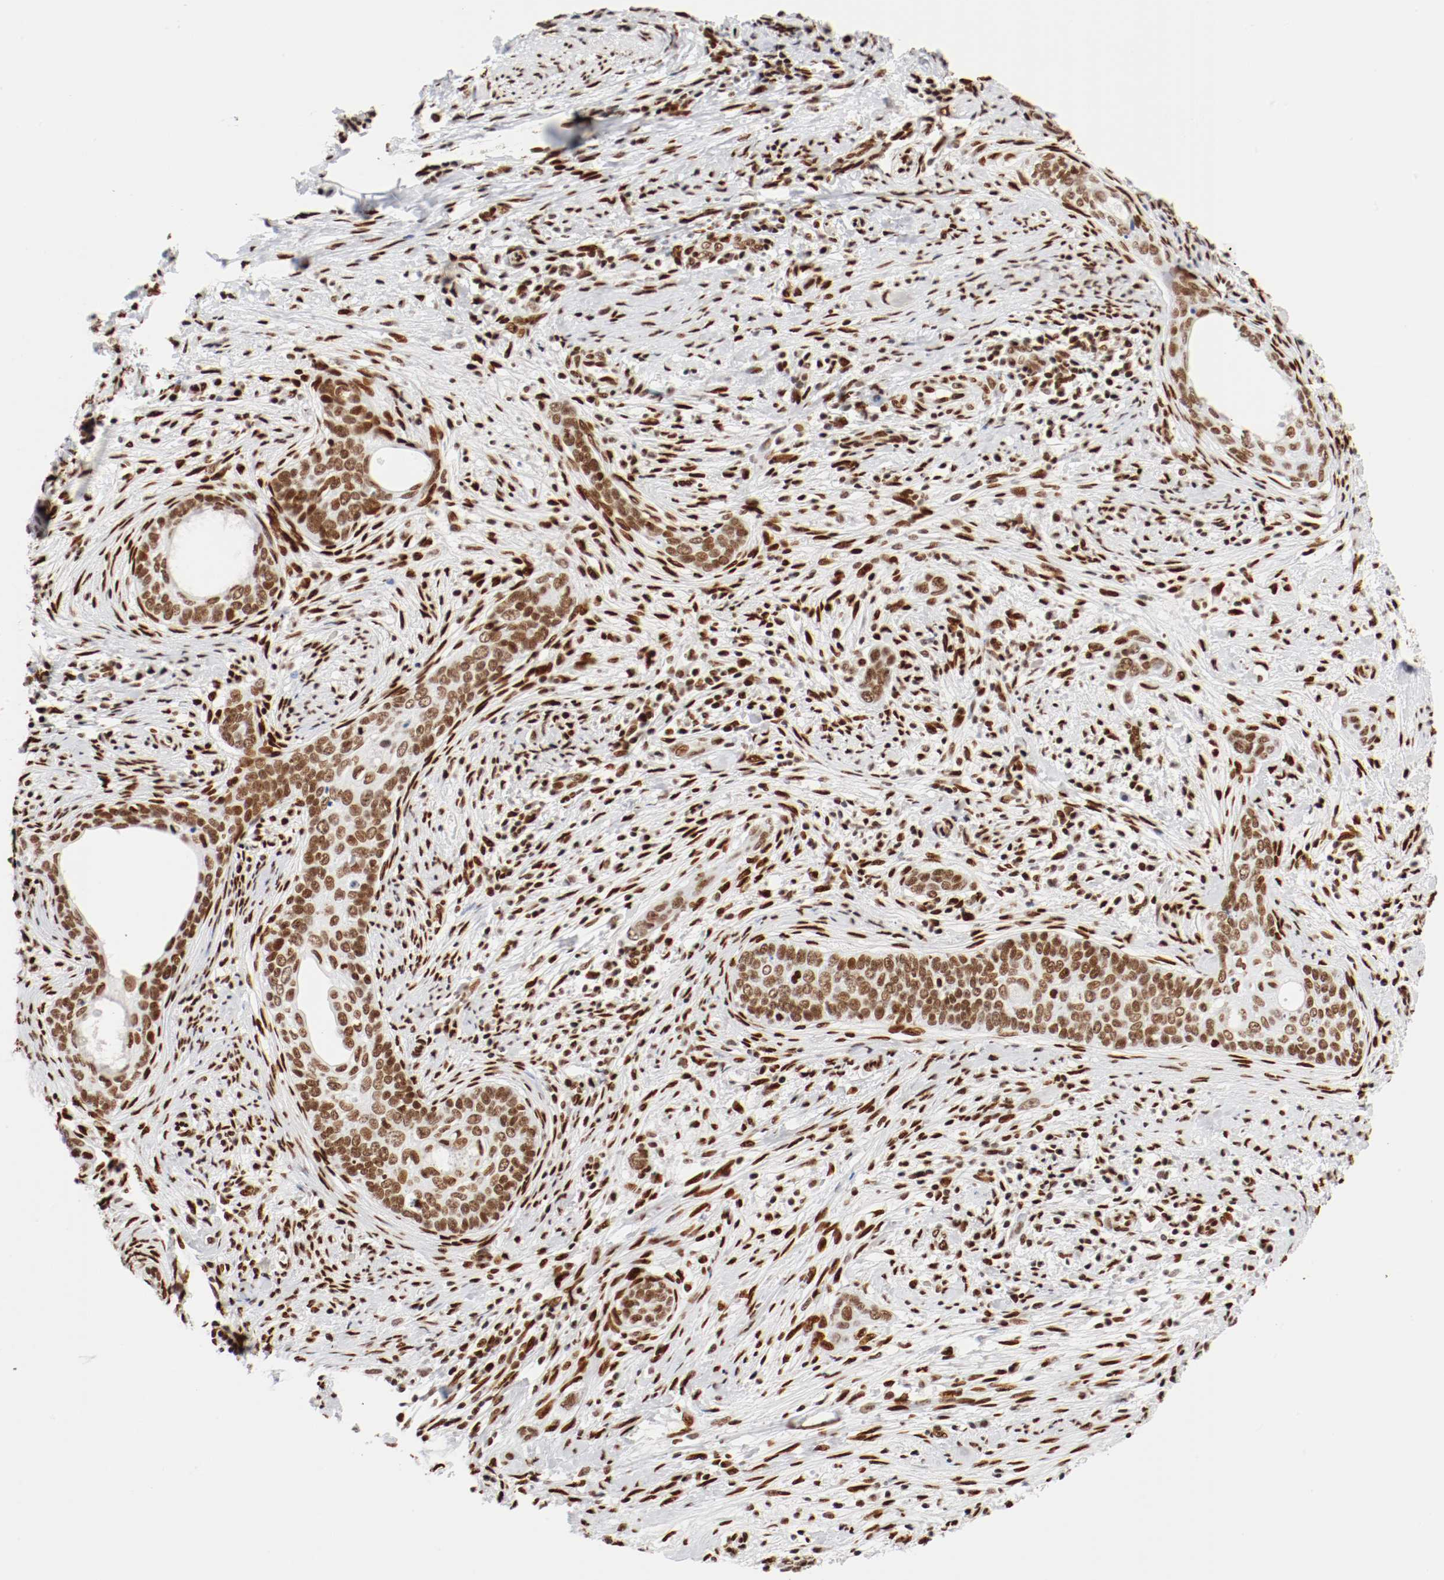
{"staining": {"intensity": "moderate", "quantity": ">75%", "location": "nuclear"}, "tissue": "cervical cancer", "cell_type": "Tumor cells", "image_type": "cancer", "snomed": [{"axis": "morphology", "description": "Squamous cell carcinoma, NOS"}, {"axis": "topography", "description": "Cervix"}], "caption": "Protein staining of cervical squamous cell carcinoma tissue displays moderate nuclear positivity in approximately >75% of tumor cells.", "gene": "CTBP1", "patient": {"sex": "female", "age": 33}}